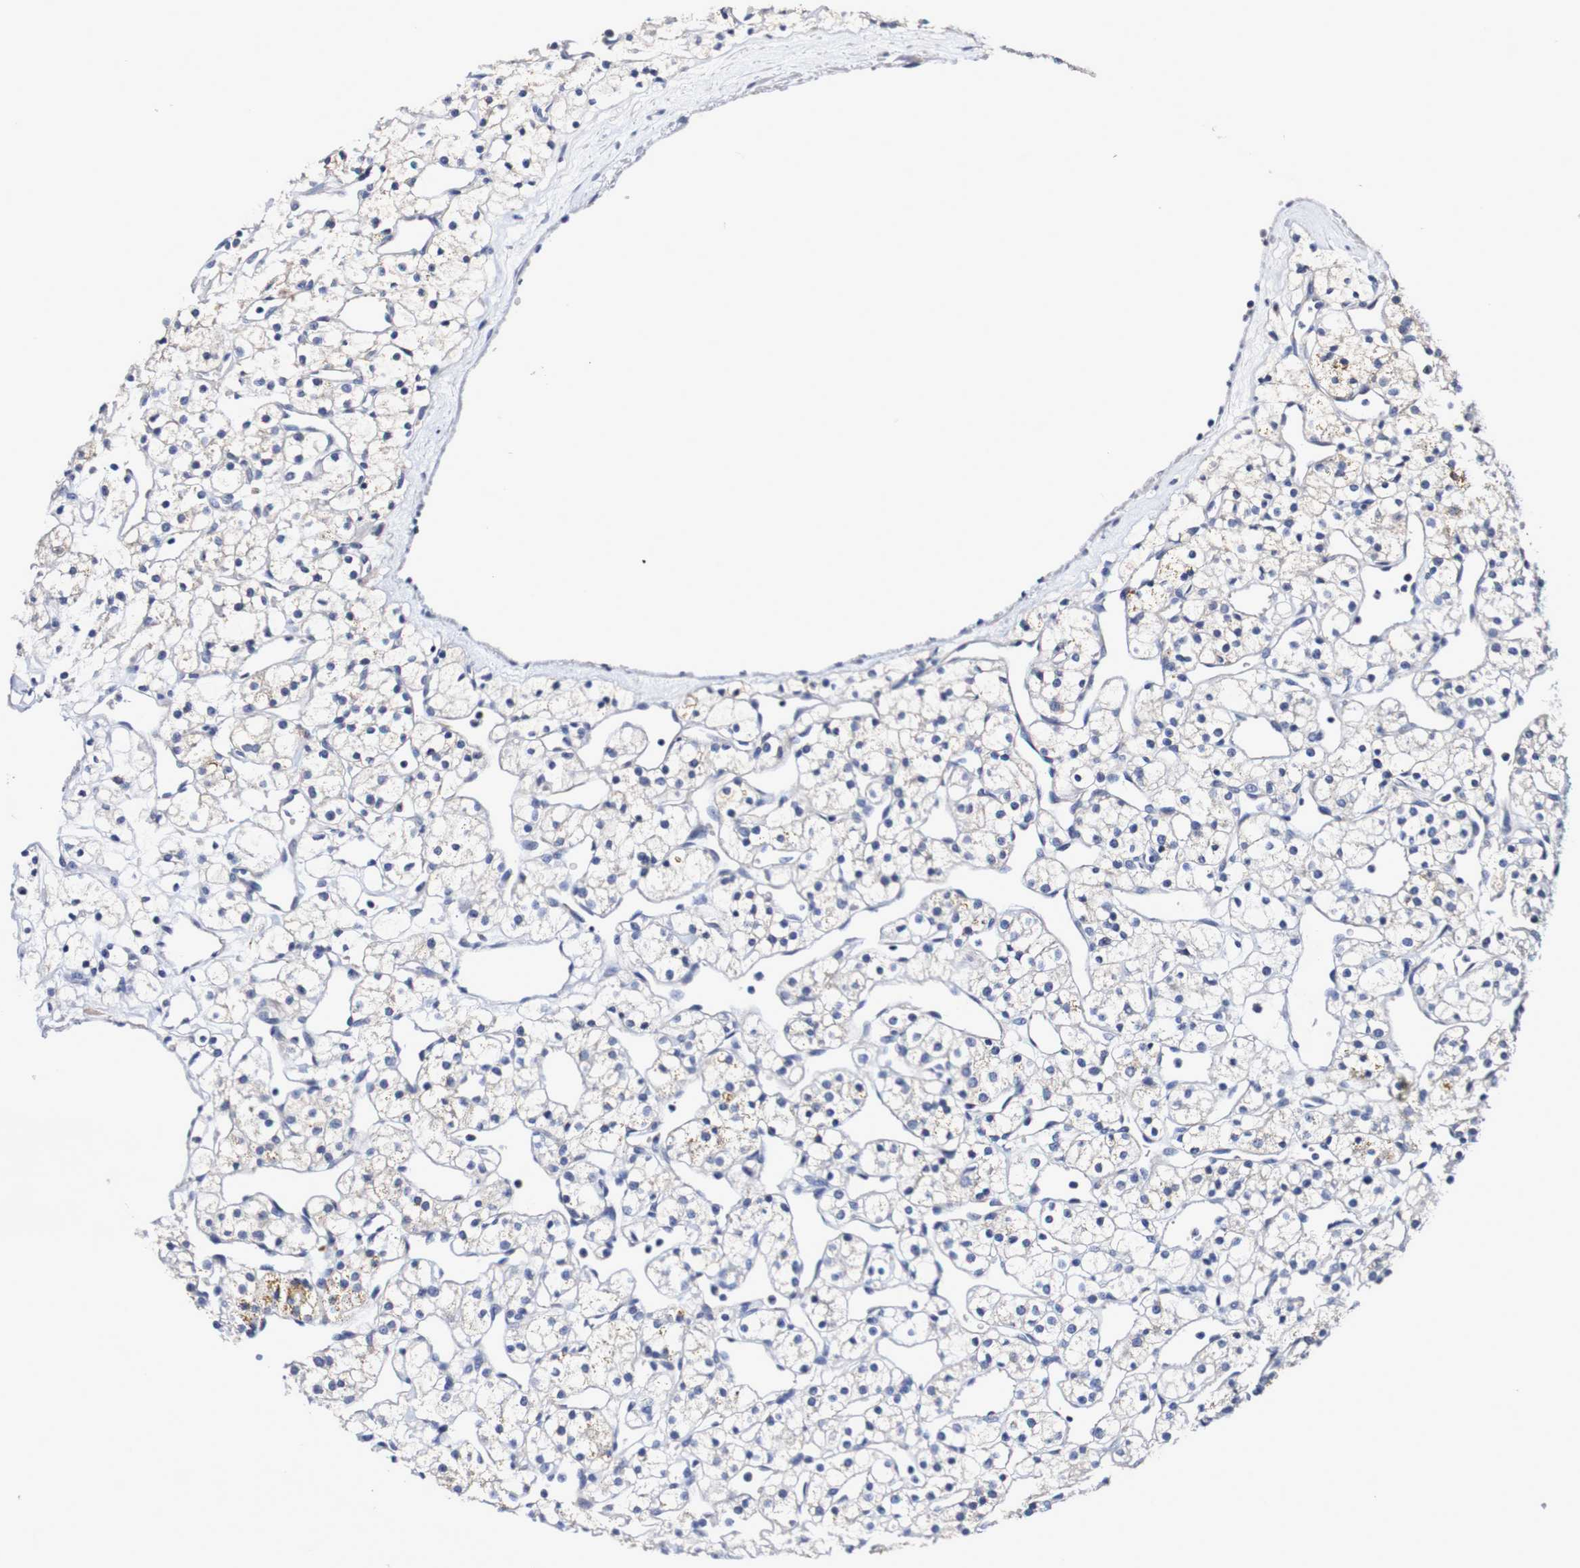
{"staining": {"intensity": "negative", "quantity": "none", "location": "none"}, "tissue": "renal cancer", "cell_type": "Tumor cells", "image_type": "cancer", "snomed": [{"axis": "morphology", "description": "Adenocarcinoma, NOS"}, {"axis": "topography", "description": "Kidney"}], "caption": "IHC histopathology image of neoplastic tissue: human renal cancer (adenocarcinoma) stained with DAB reveals no significant protein staining in tumor cells.", "gene": "ACVR1C", "patient": {"sex": "female", "age": 60}}